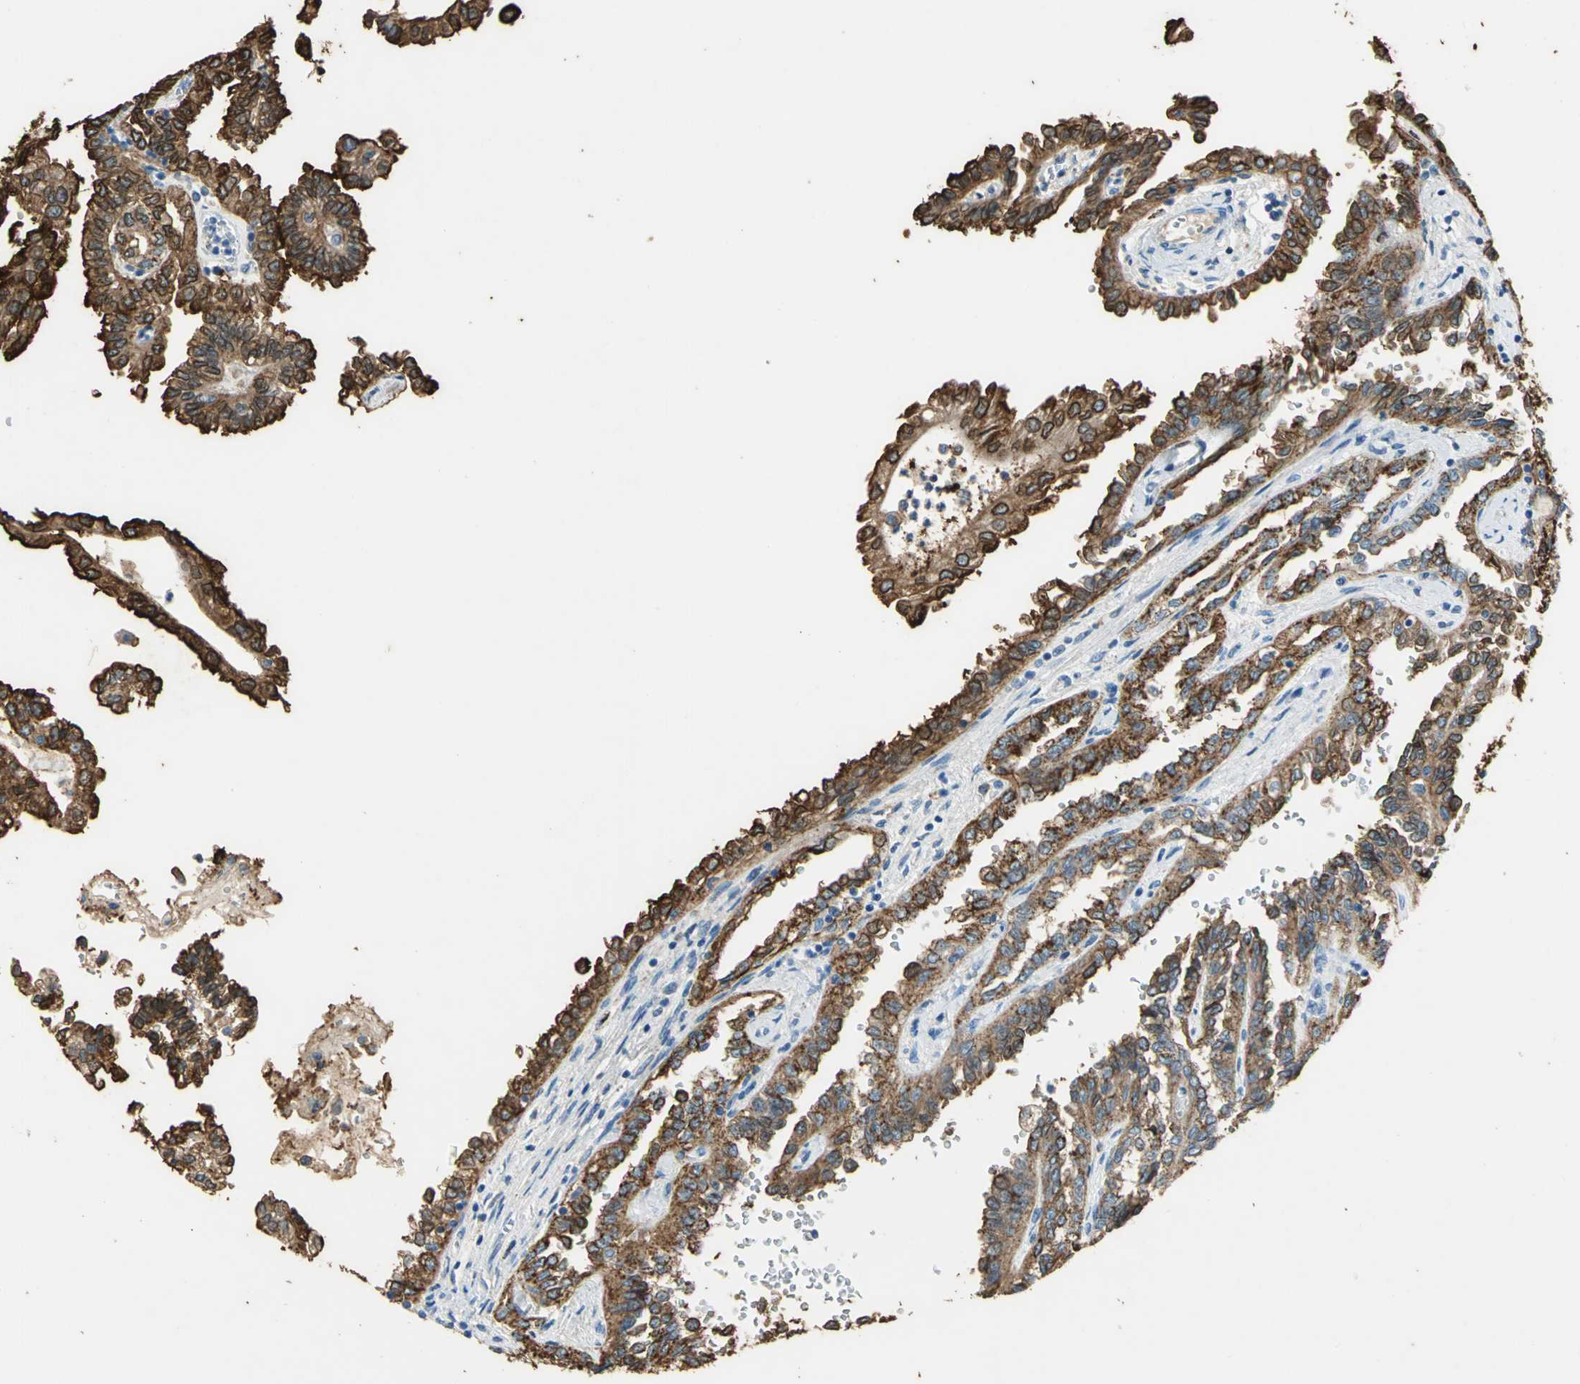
{"staining": {"intensity": "moderate", "quantity": ">75%", "location": "cytoplasmic/membranous"}, "tissue": "renal cancer", "cell_type": "Tumor cells", "image_type": "cancer", "snomed": [{"axis": "morphology", "description": "Inflammation, NOS"}, {"axis": "morphology", "description": "Adenocarcinoma, NOS"}, {"axis": "topography", "description": "Kidney"}], "caption": "Protein staining demonstrates moderate cytoplasmic/membranous expression in approximately >75% of tumor cells in adenocarcinoma (renal). Nuclei are stained in blue.", "gene": "ANXA4", "patient": {"sex": "male", "age": 68}}